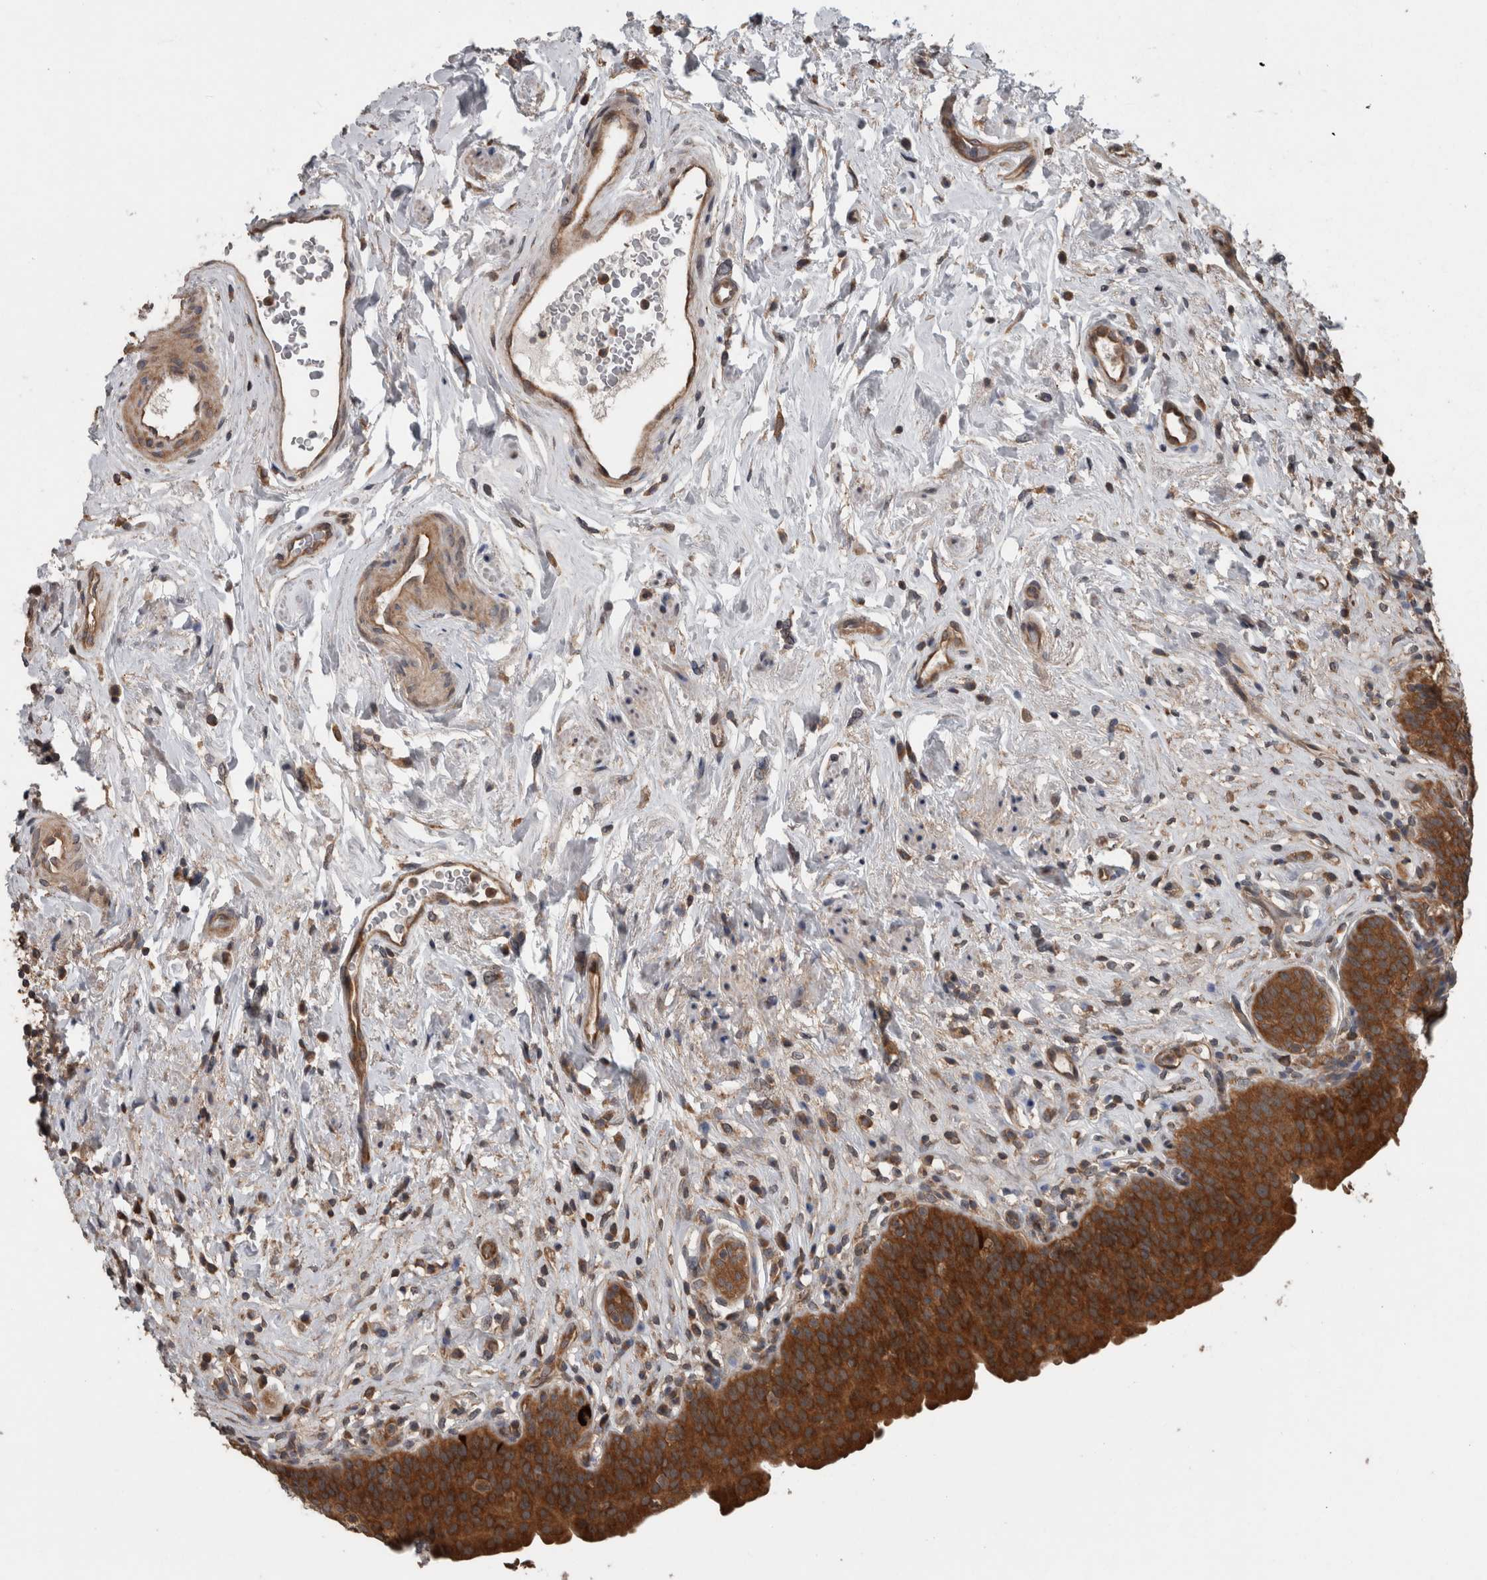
{"staining": {"intensity": "strong", "quantity": ">75%", "location": "cytoplasmic/membranous"}, "tissue": "urinary bladder", "cell_type": "Urothelial cells", "image_type": "normal", "snomed": [{"axis": "morphology", "description": "Normal tissue, NOS"}, {"axis": "topography", "description": "Urinary bladder"}], "caption": "A micrograph of human urinary bladder stained for a protein exhibits strong cytoplasmic/membranous brown staining in urothelial cells. The staining was performed using DAB (3,3'-diaminobenzidine) to visualize the protein expression in brown, while the nuclei were stained in blue with hematoxylin (Magnification: 20x).", "gene": "RIOK3", "patient": {"sex": "male", "age": 83}}